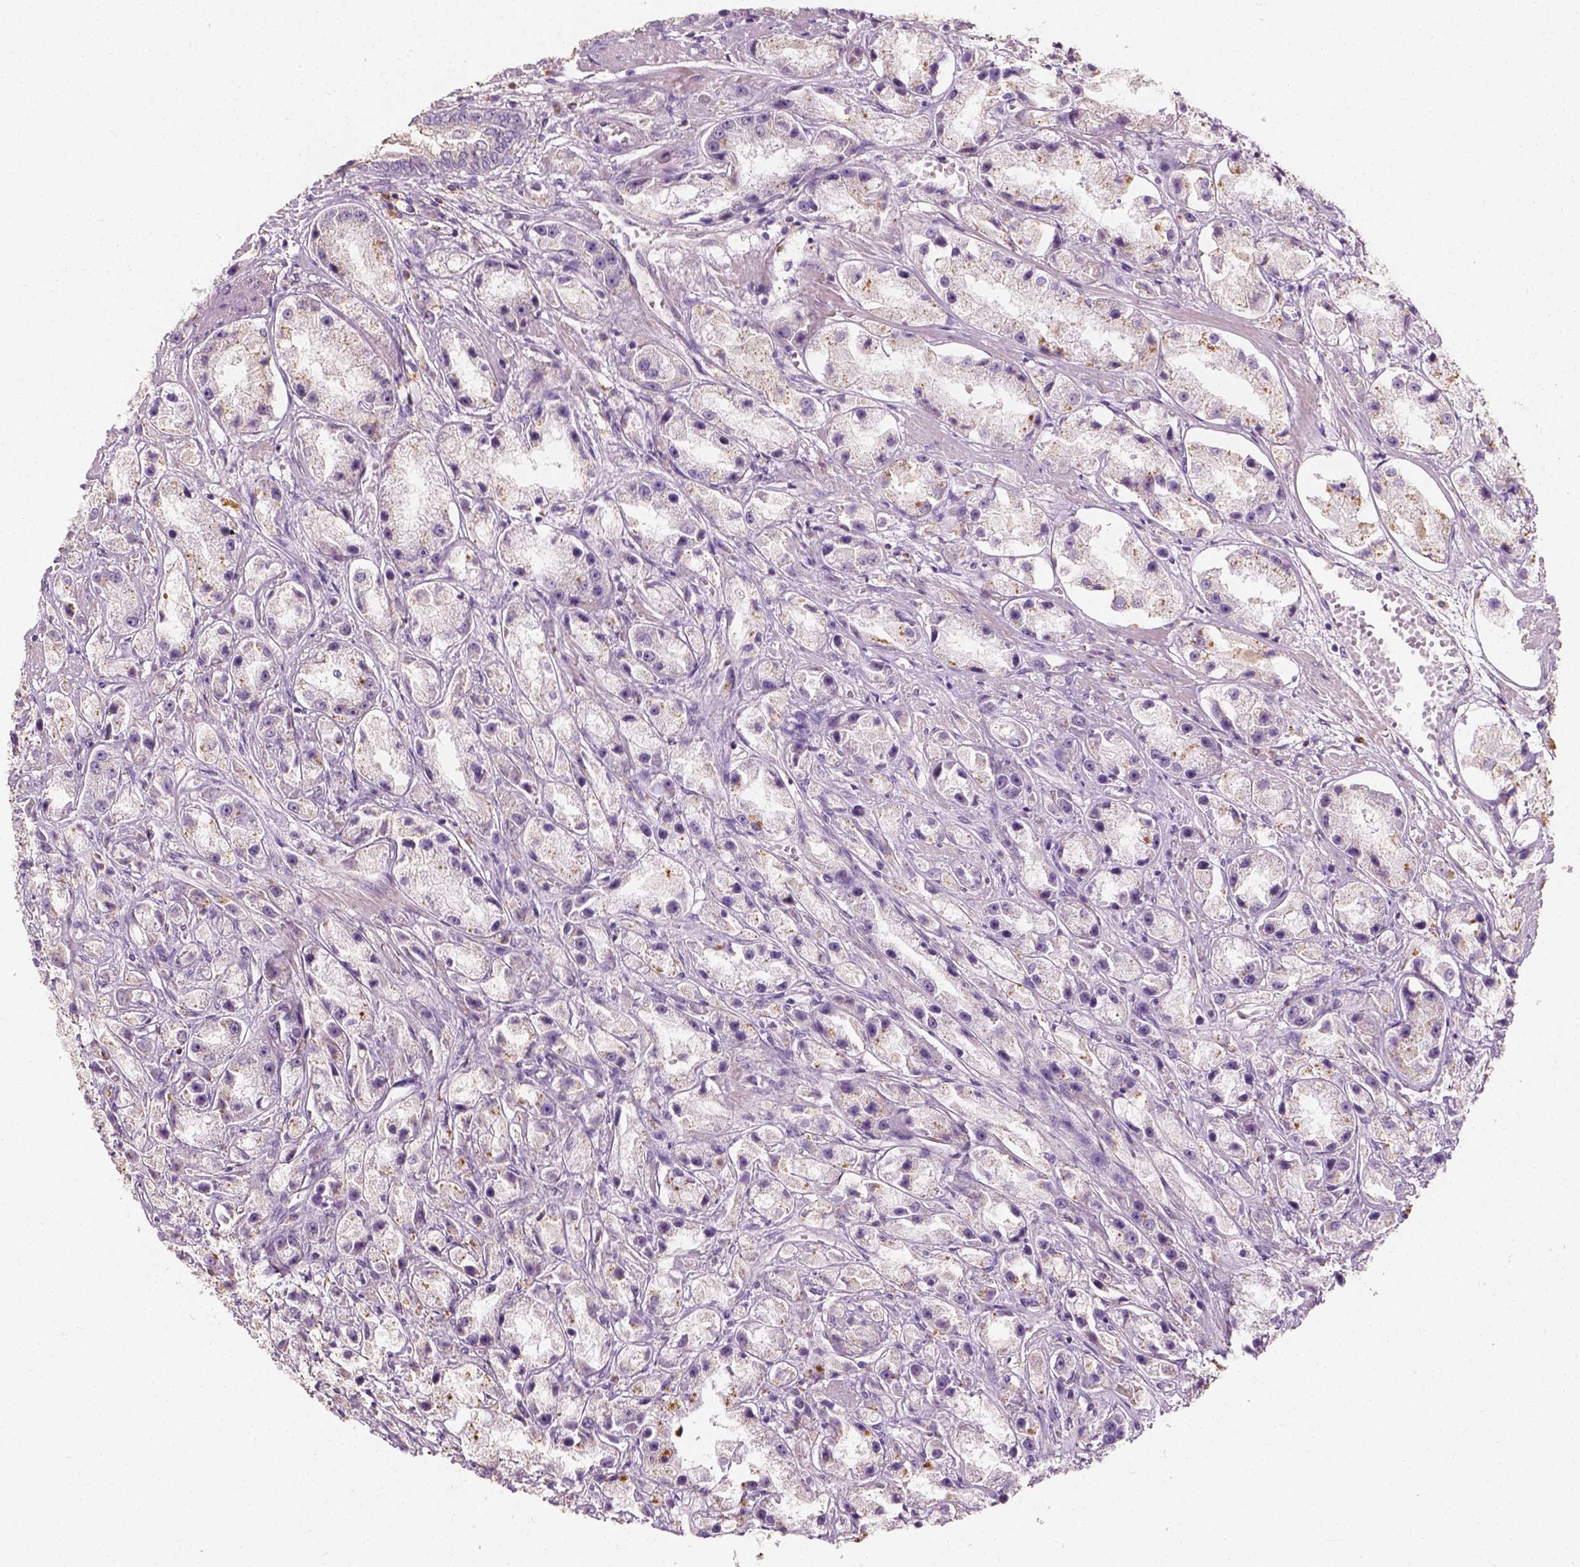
{"staining": {"intensity": "negative", "quantity": "none", "location": "none"}, "tissue": "prostate cancer", "cell_type": "Tumor cells", "image_type": "cancer", "snomed": [{"axis": "morphology", "description": "Adenocarcinoma, High grade"}, {"axis": "topography", "description": "Prostate"}], "caption": "Immunohistochemical staining of prostate cancer demonstrates no significant expression in tumor cells.", "gene": "DHCR24", "patient": {"sex": "male", "age": 67}}